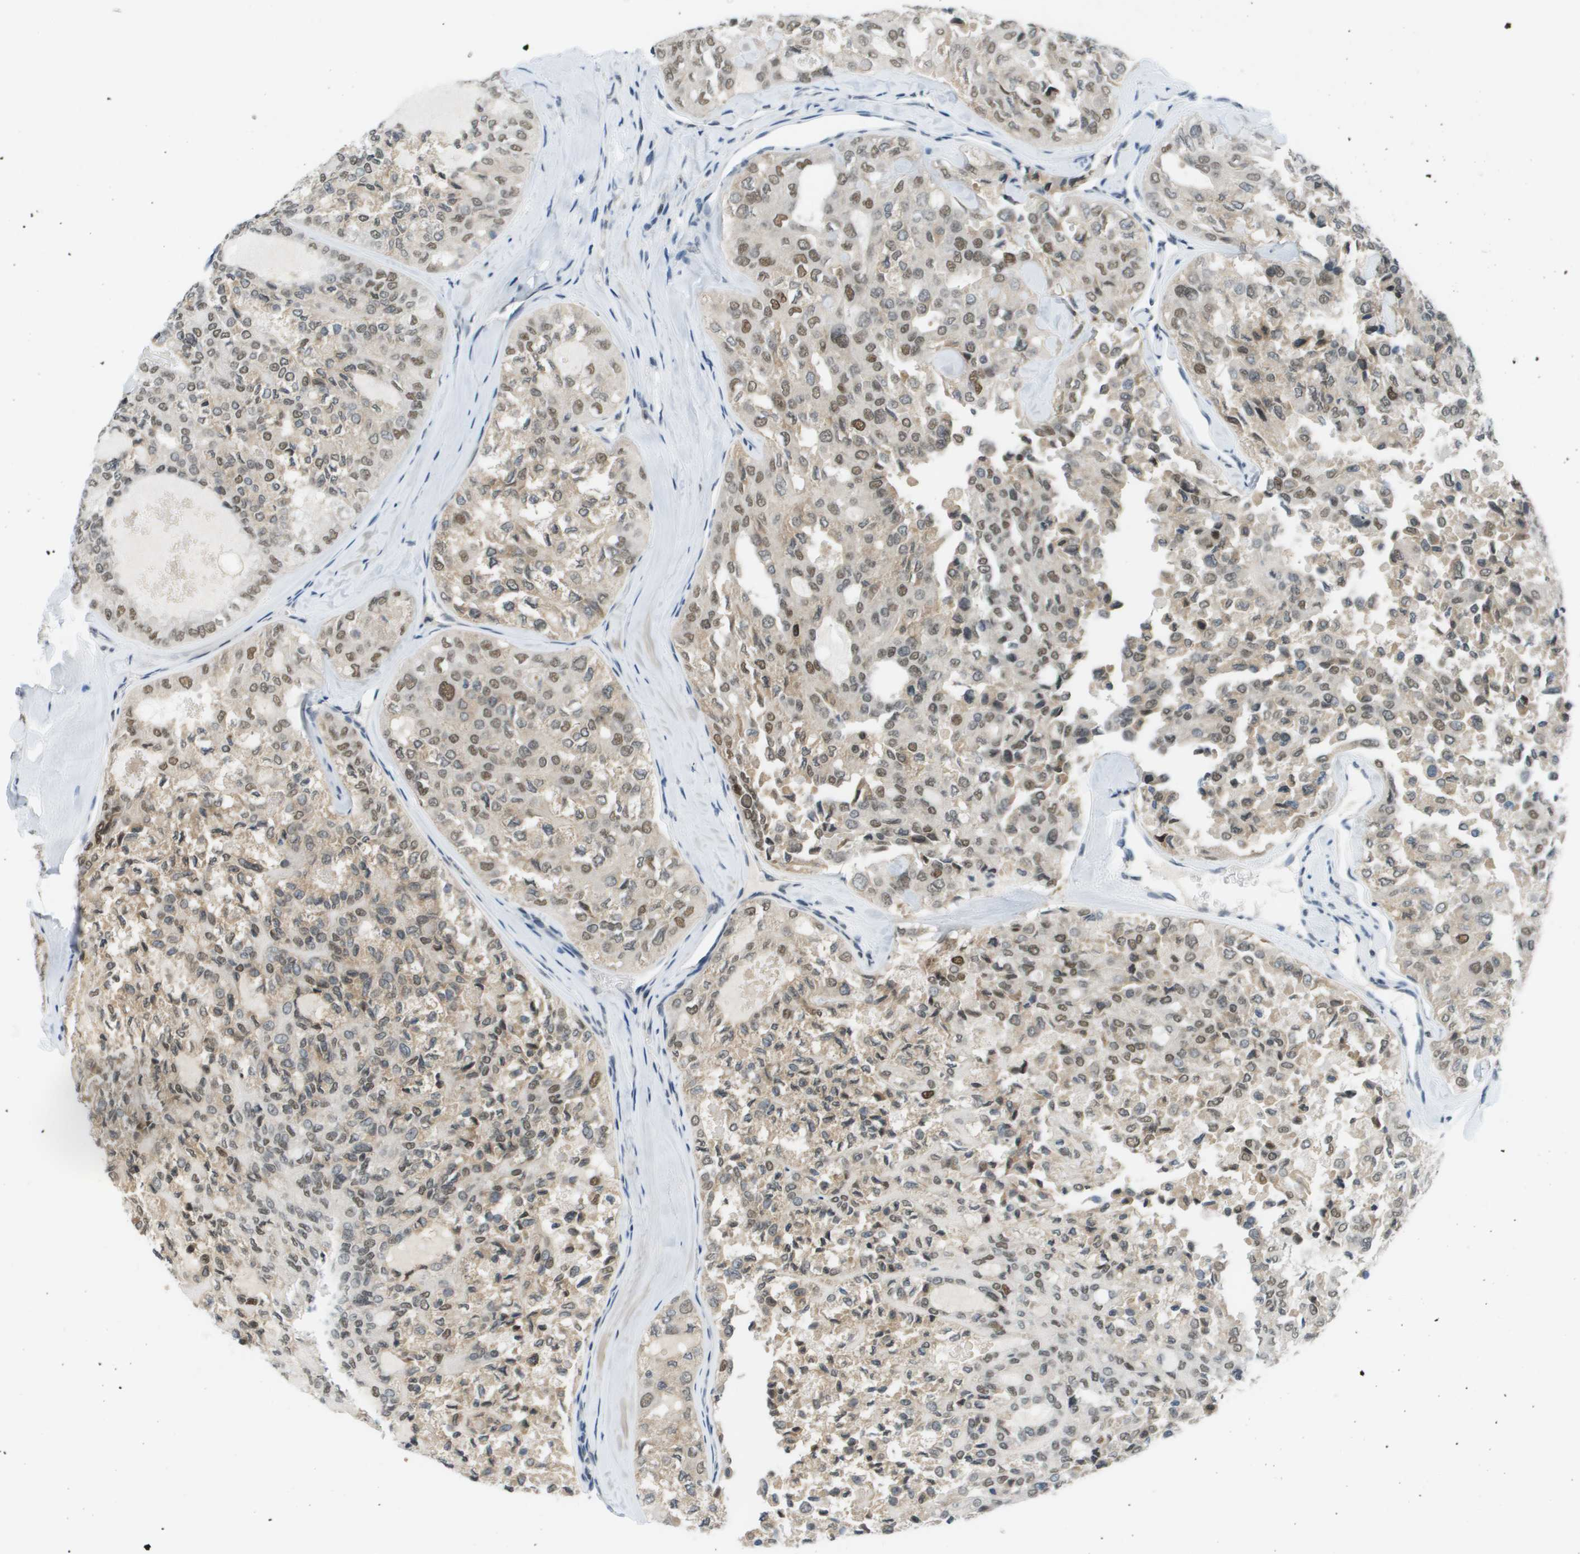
{"staining": {"intensity": "moderate", "quantity": "25%-75%", "location": "nuclear"}, "tissue": "thyroid cancer", "cell_type": "Tumor cells", "image_type": "cancer", "snomed": [{"axis": "morphology", "description": "Follicular adenoma carcinoma, NOS"}, {"axis": "topography", "description": "Thyroid gland"}], "caption": "Immunohistochemical staining of human thyroid cancer (follicular adenoma carcinoma) displays moderate nuclear protein expression in approximately 25%-75% of tumor cells.", "gene": "CBX5", "patient": {"sex": "male", "age": 75}}